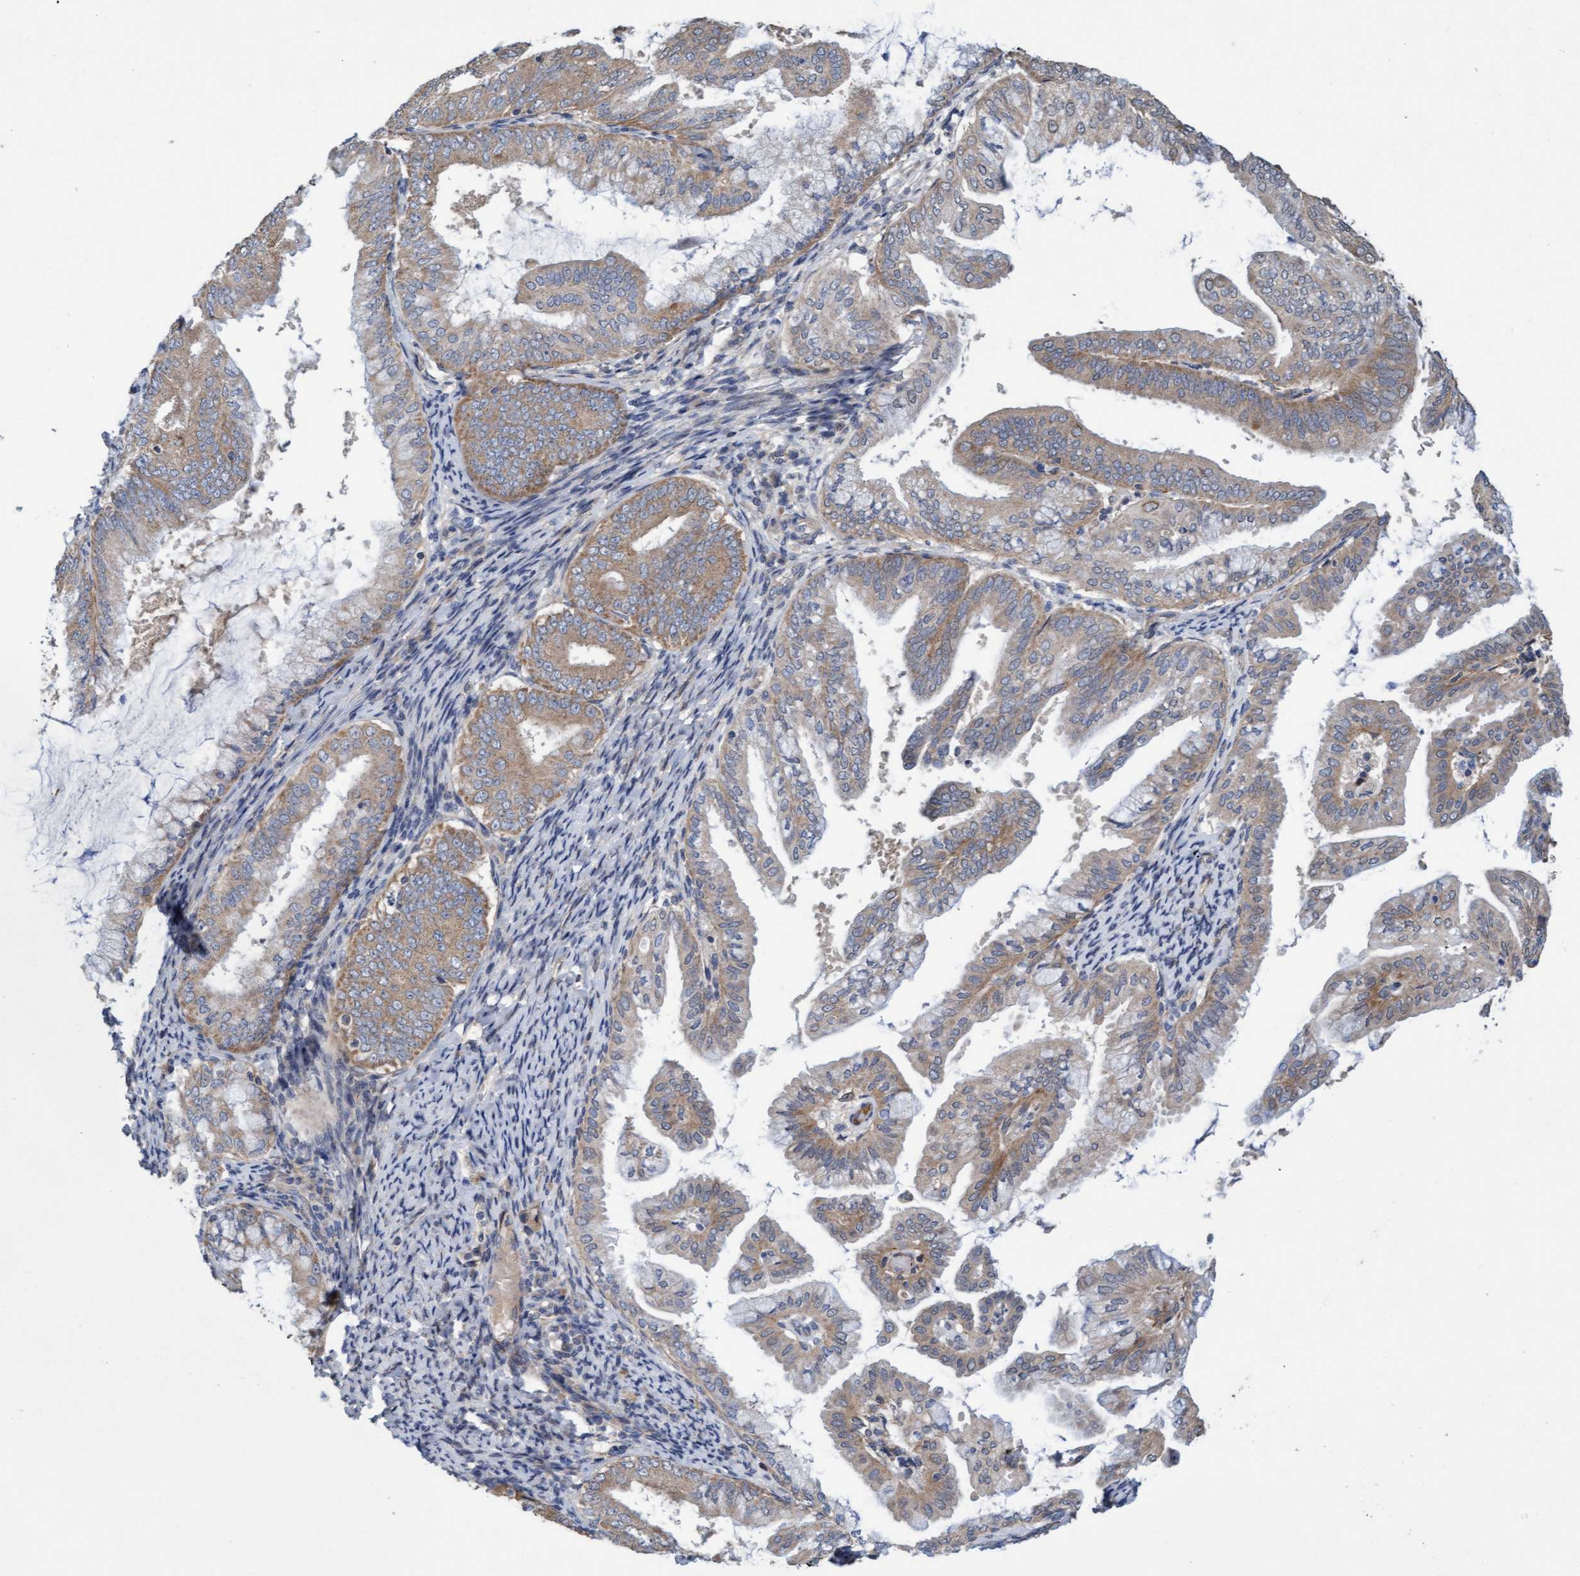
{"staining": {"intensity": "weak", "quantity": ">75%", "location": "cytoplasmic/membranous"}, "tissue": "endometrial cancer", "cell_type": "Tumor cells", "image_type": "cancer", "snomed": [{"axis": "morphology", "description": "Adenocarcinoma, NOS"}, {"axis": "topography", "description": "Endometrium"}], "caption": "DAB immunohistochemical staining of human adenocarcinoma (endometrial) reveals weak cytoplasmic/membranous protein staining in approximately >75% of tumor cells.", "gene": "DDHD2", "patient": {"sex": "female", "age": 63}}